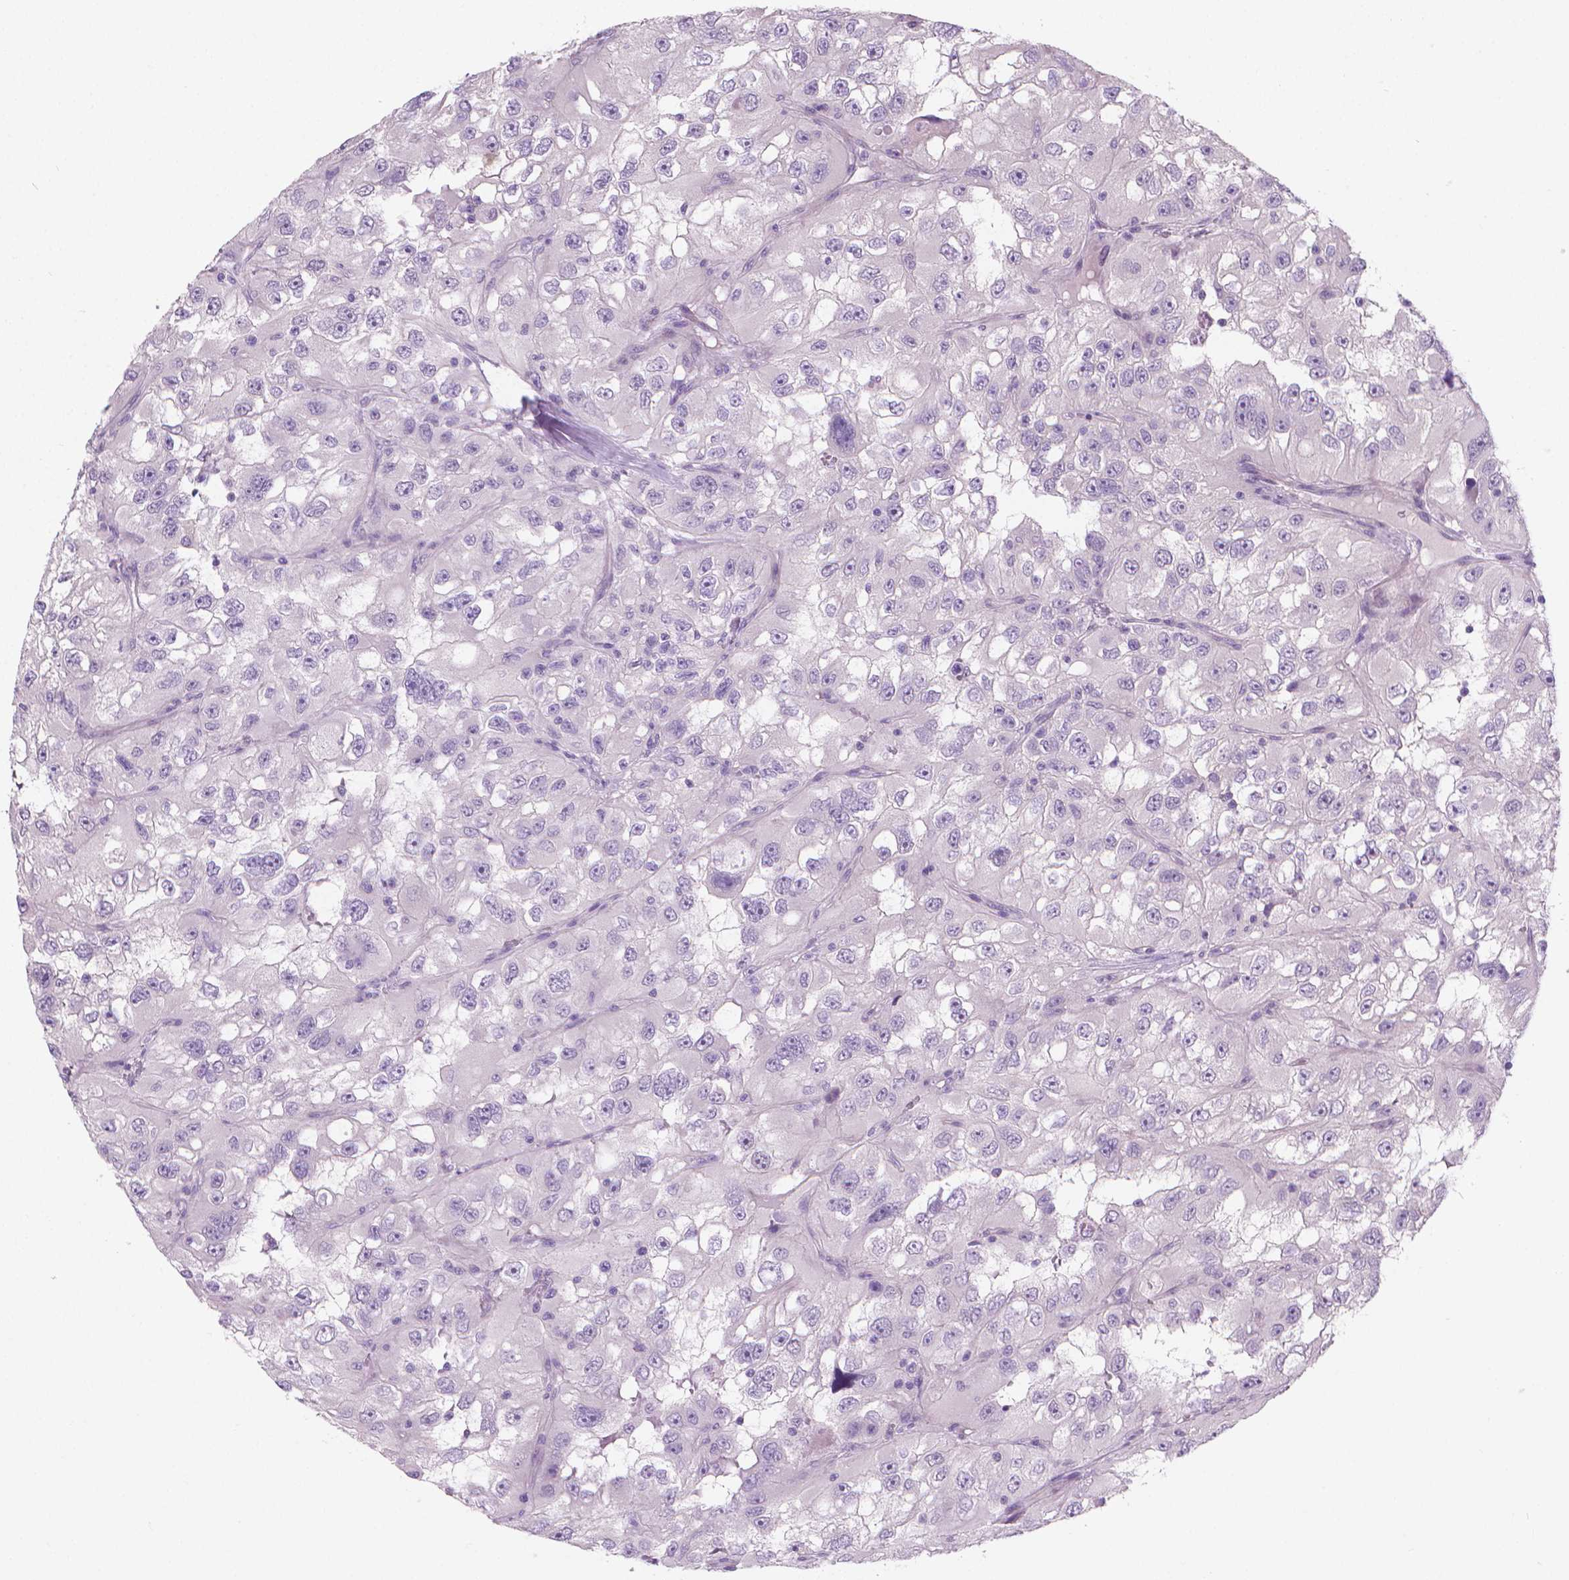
{"staining": {"intensity": "negative", "quantity": "none", "location": "none"}, "tissue": "renal cancer", "cell_type": "Tumor cells", "image_type": "cancer", "snomed": [{"axis": "morphology", "description": "Adenocarcinoma, NOS"}, {"axis": "topography", "description": "Kidney"}], "caption": "IHC image of neoplastic tissue: human renal cancer (adenocarcinoma) stained with DAB reveals no significant protein positivity in tumor cells.", "gene": "GSDMA", "patient": {"sex": "male", "age": 64}}